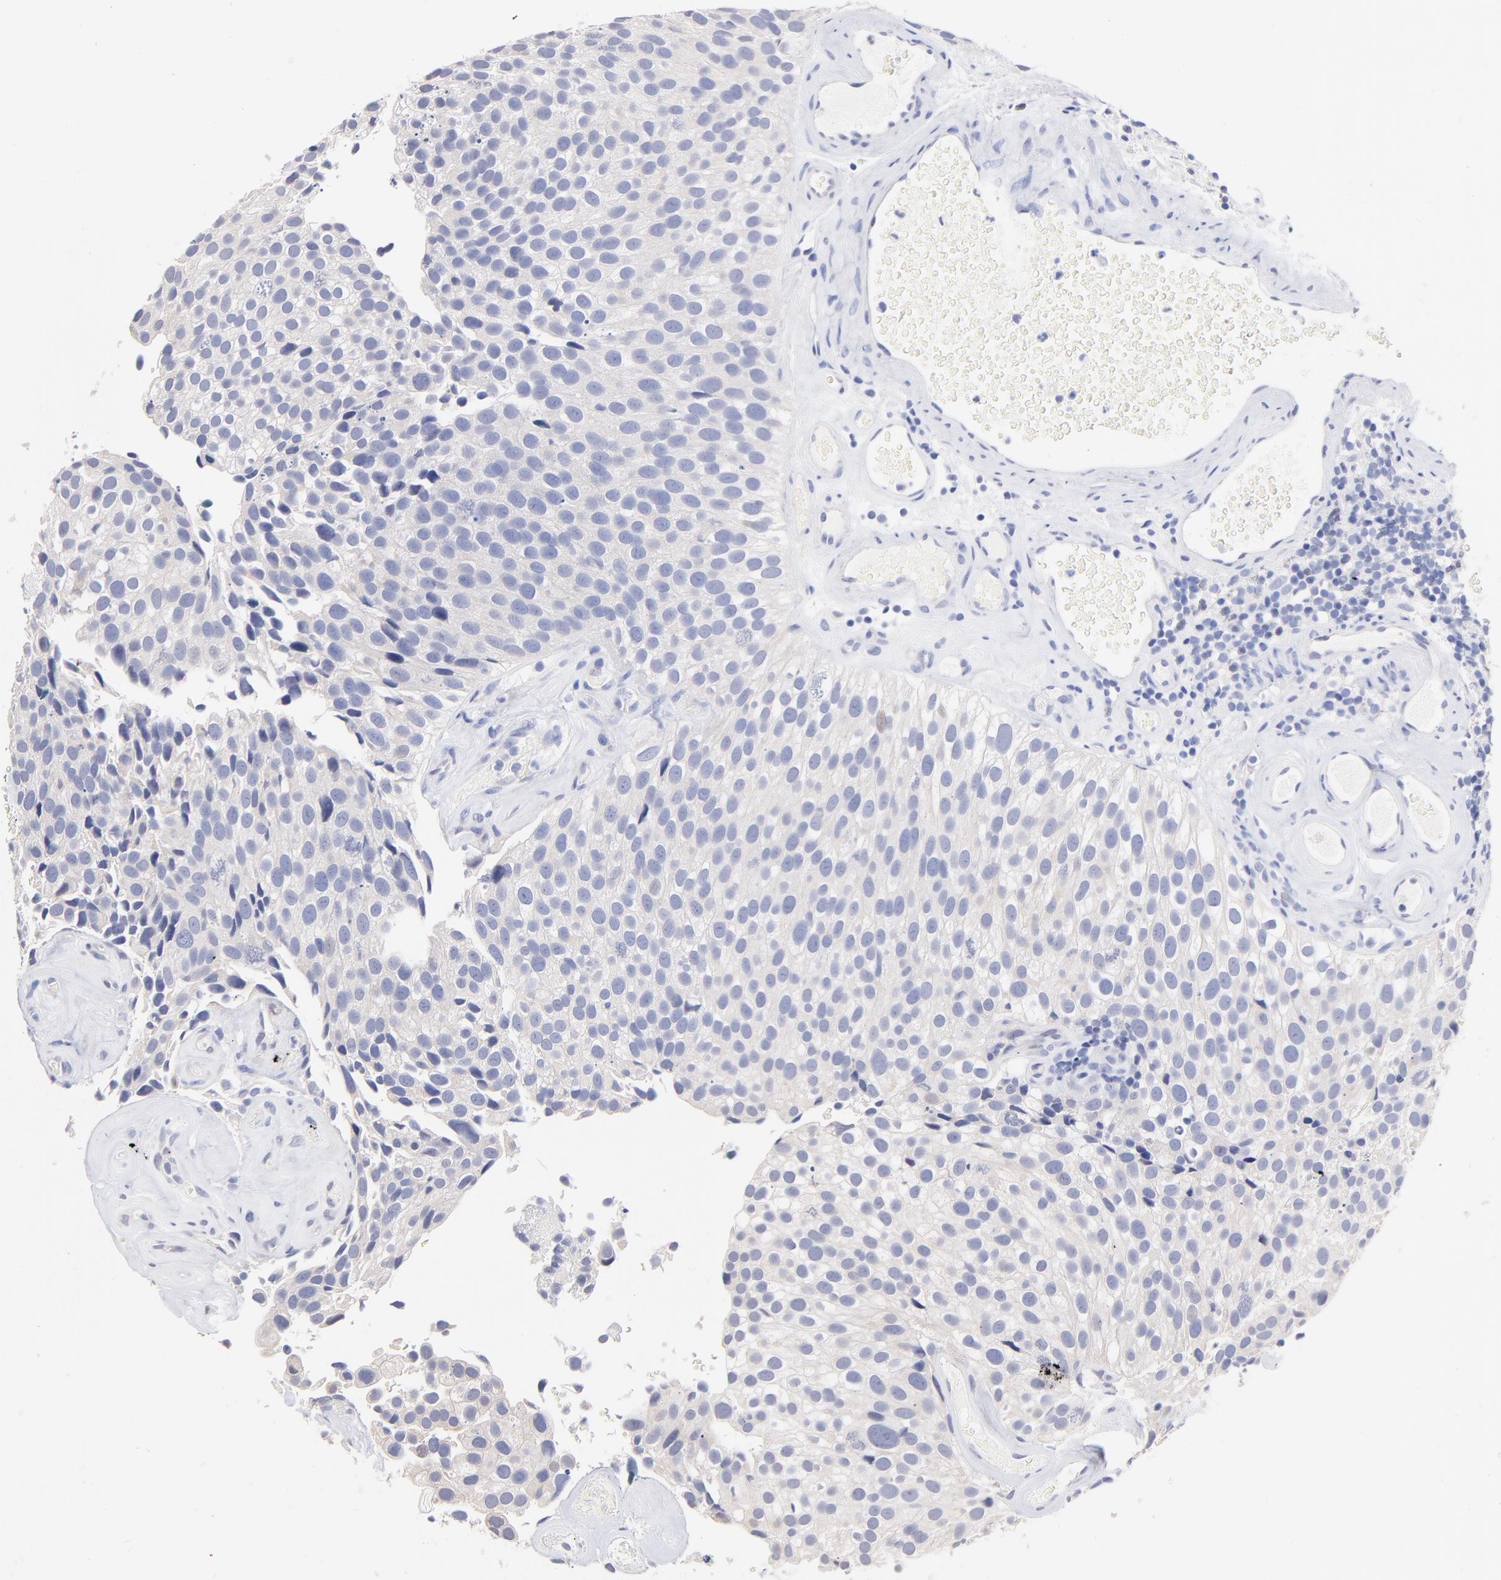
{"staining": {"intensity": "negative", "quantity": "none", "location": "none"}, "tissue": "urothelial cancer", "cell_type": "Tumor cells", "image_type": "cancer", "snomed": [{"axis": "morphology", "description": "Urothelial carcinoma, High grade"}, {"axis": "topography", "description": "Urinary bladder"}], "caption": "DAB (3,3'-diaminobenzidine) immunohistochemical staining of high-grade urothelial carcinoma demonstrates no significant staining in tumor cells.", "gene": "CFAP57", "patient": {"sex": "male", "age": 72}}